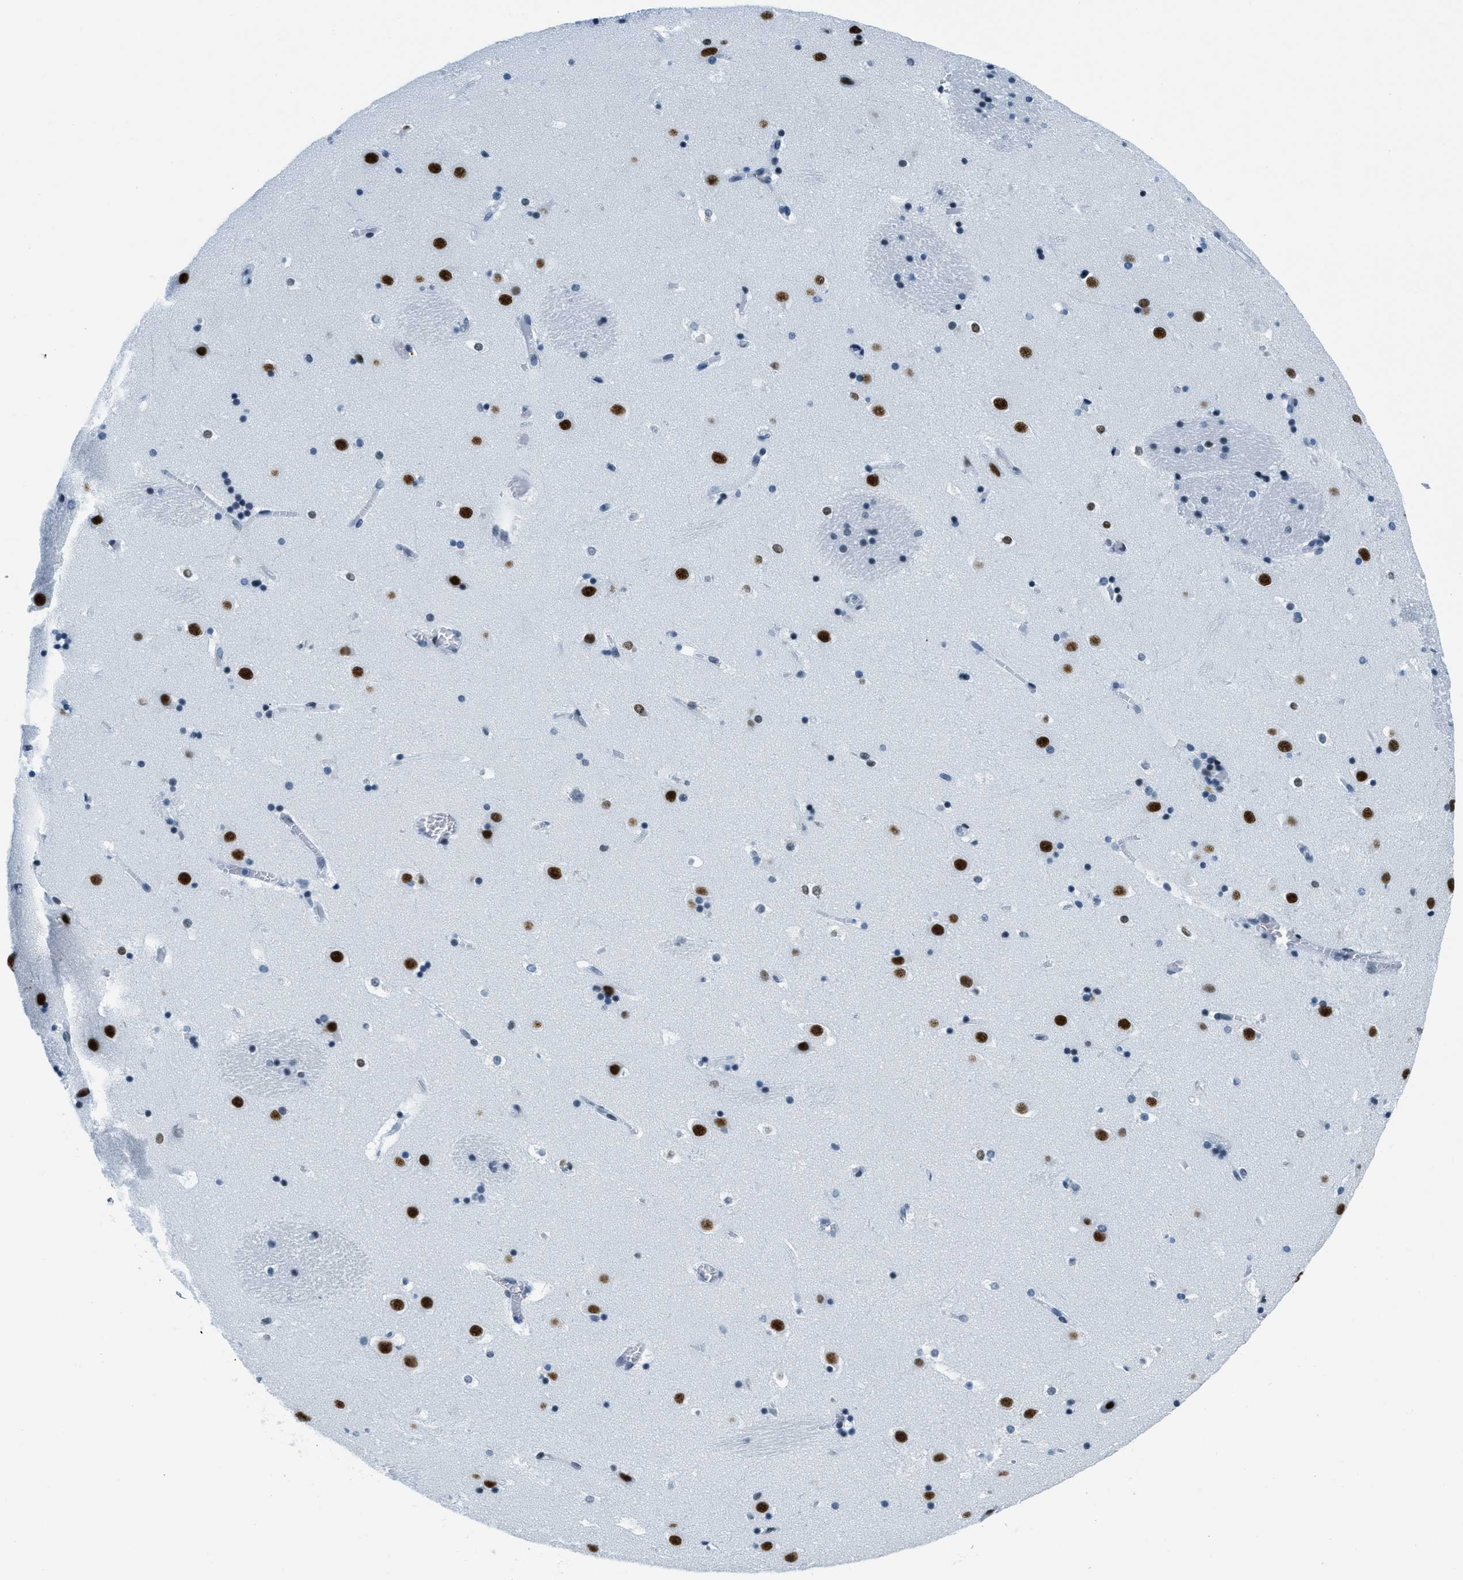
{"staining": {"intensity": "negative", "quantity": "none", "location": "none"}, "tissue": "caudate", "cell_type": "Glial cells", "image_type": "normal", "snomed": [{"axis": "morphology", "description": "Normal tissue, NOS"}, {"axis": "topography", "description": "Lateral ventricle wall"}], "caption": "Immunohistochemistry (IHC) histopathology image of benign caudate: human caudate stained with DAB reveals no significant protein expression in glial cells. (DAB (3,3'-diaminobenzidine) immunohistochemistry, high magnification).", "gene": "PLA2G2A", "patient": {"sex": "male", "age": 45}}